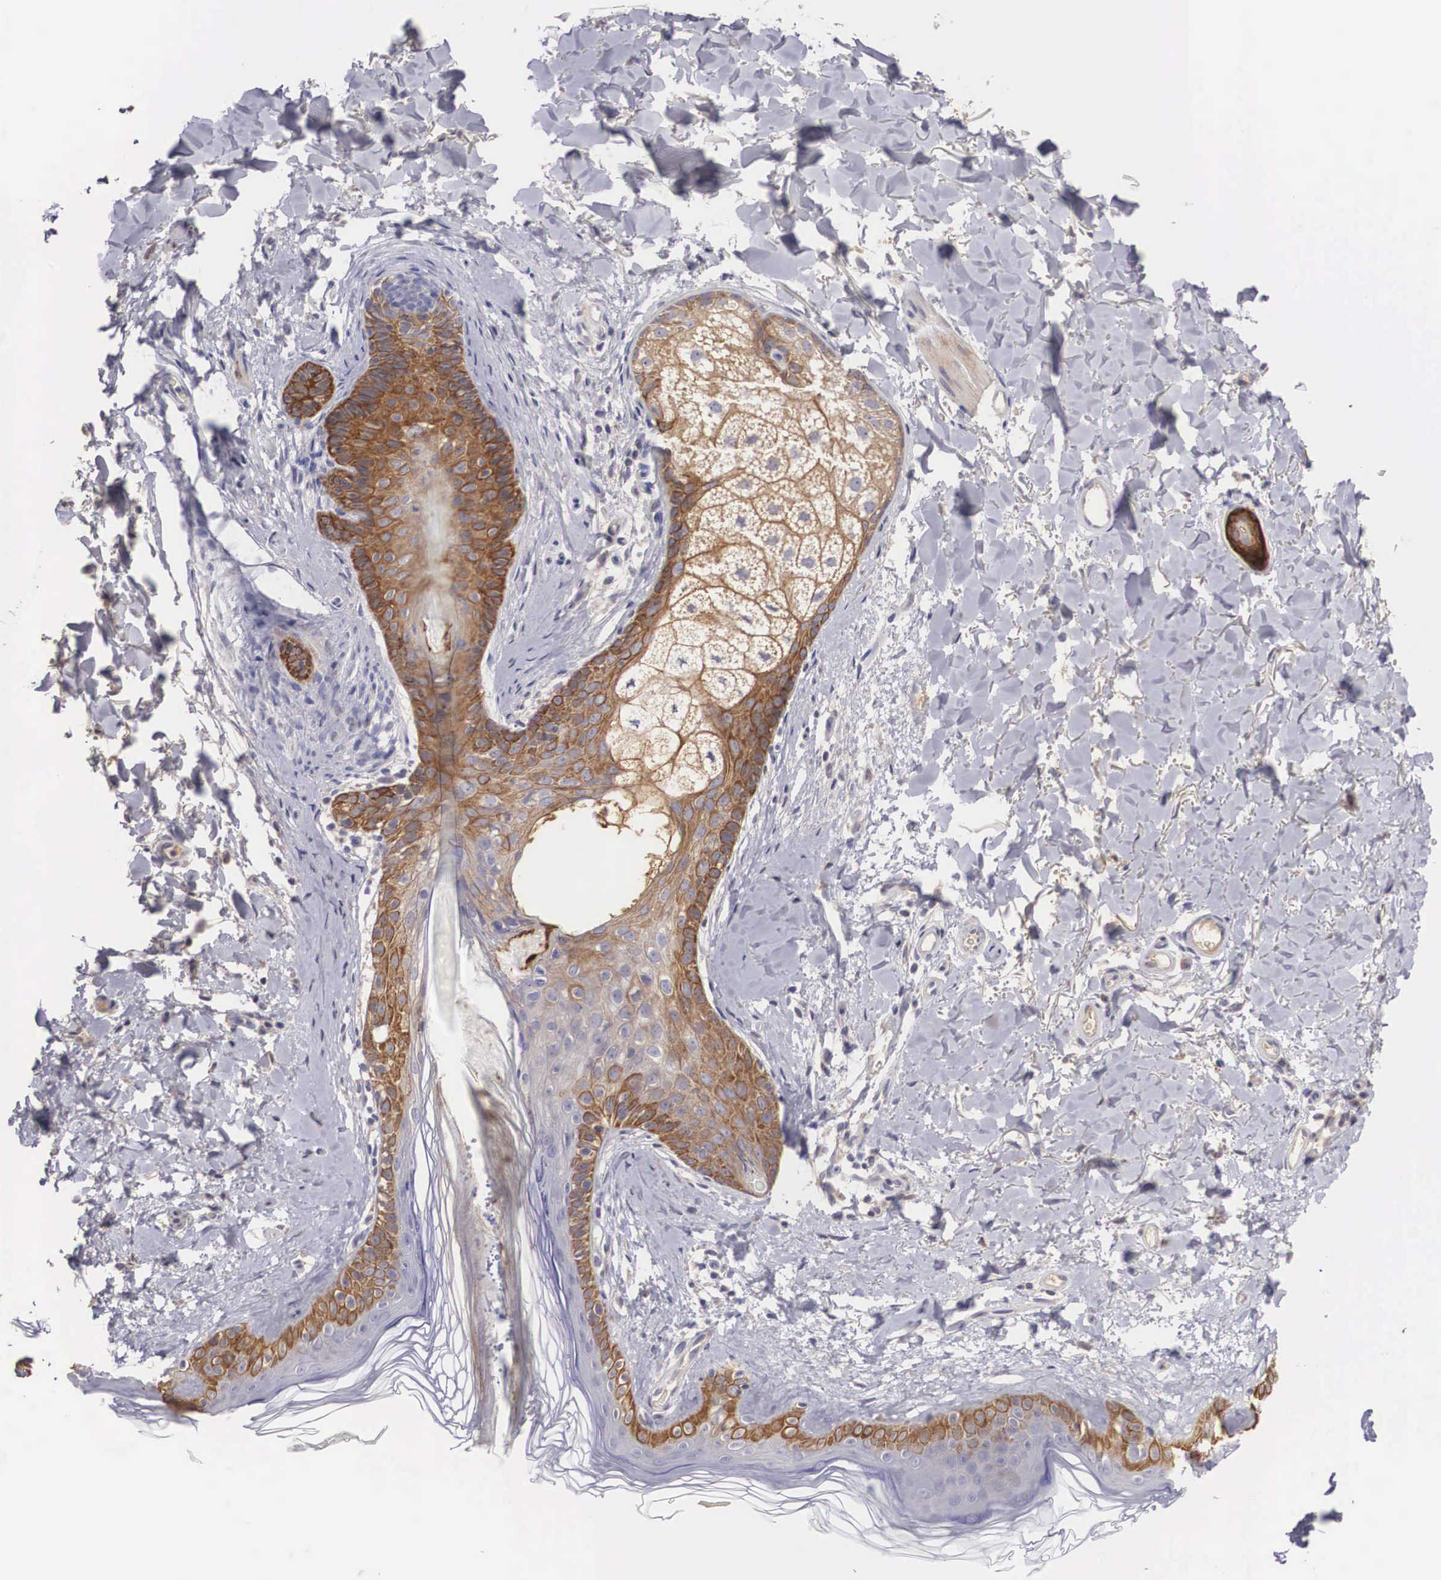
{"staining": {"intensity": "negative", "quantity": "none", "location": "none"}, "tissue": "skin", "cell_type": "Fibroblasts", "image_type": "normal", "snomed": [{"axis": "morphology", "description": "Normal tissue, NOS"}, {"axis": "topography", "description": "Skin"}], "caption": "The photomicrograph reveals no staining of fibroblasts in benign skin.", "gene": "NREP", "patient": {"sex": "female", "age": 56}}